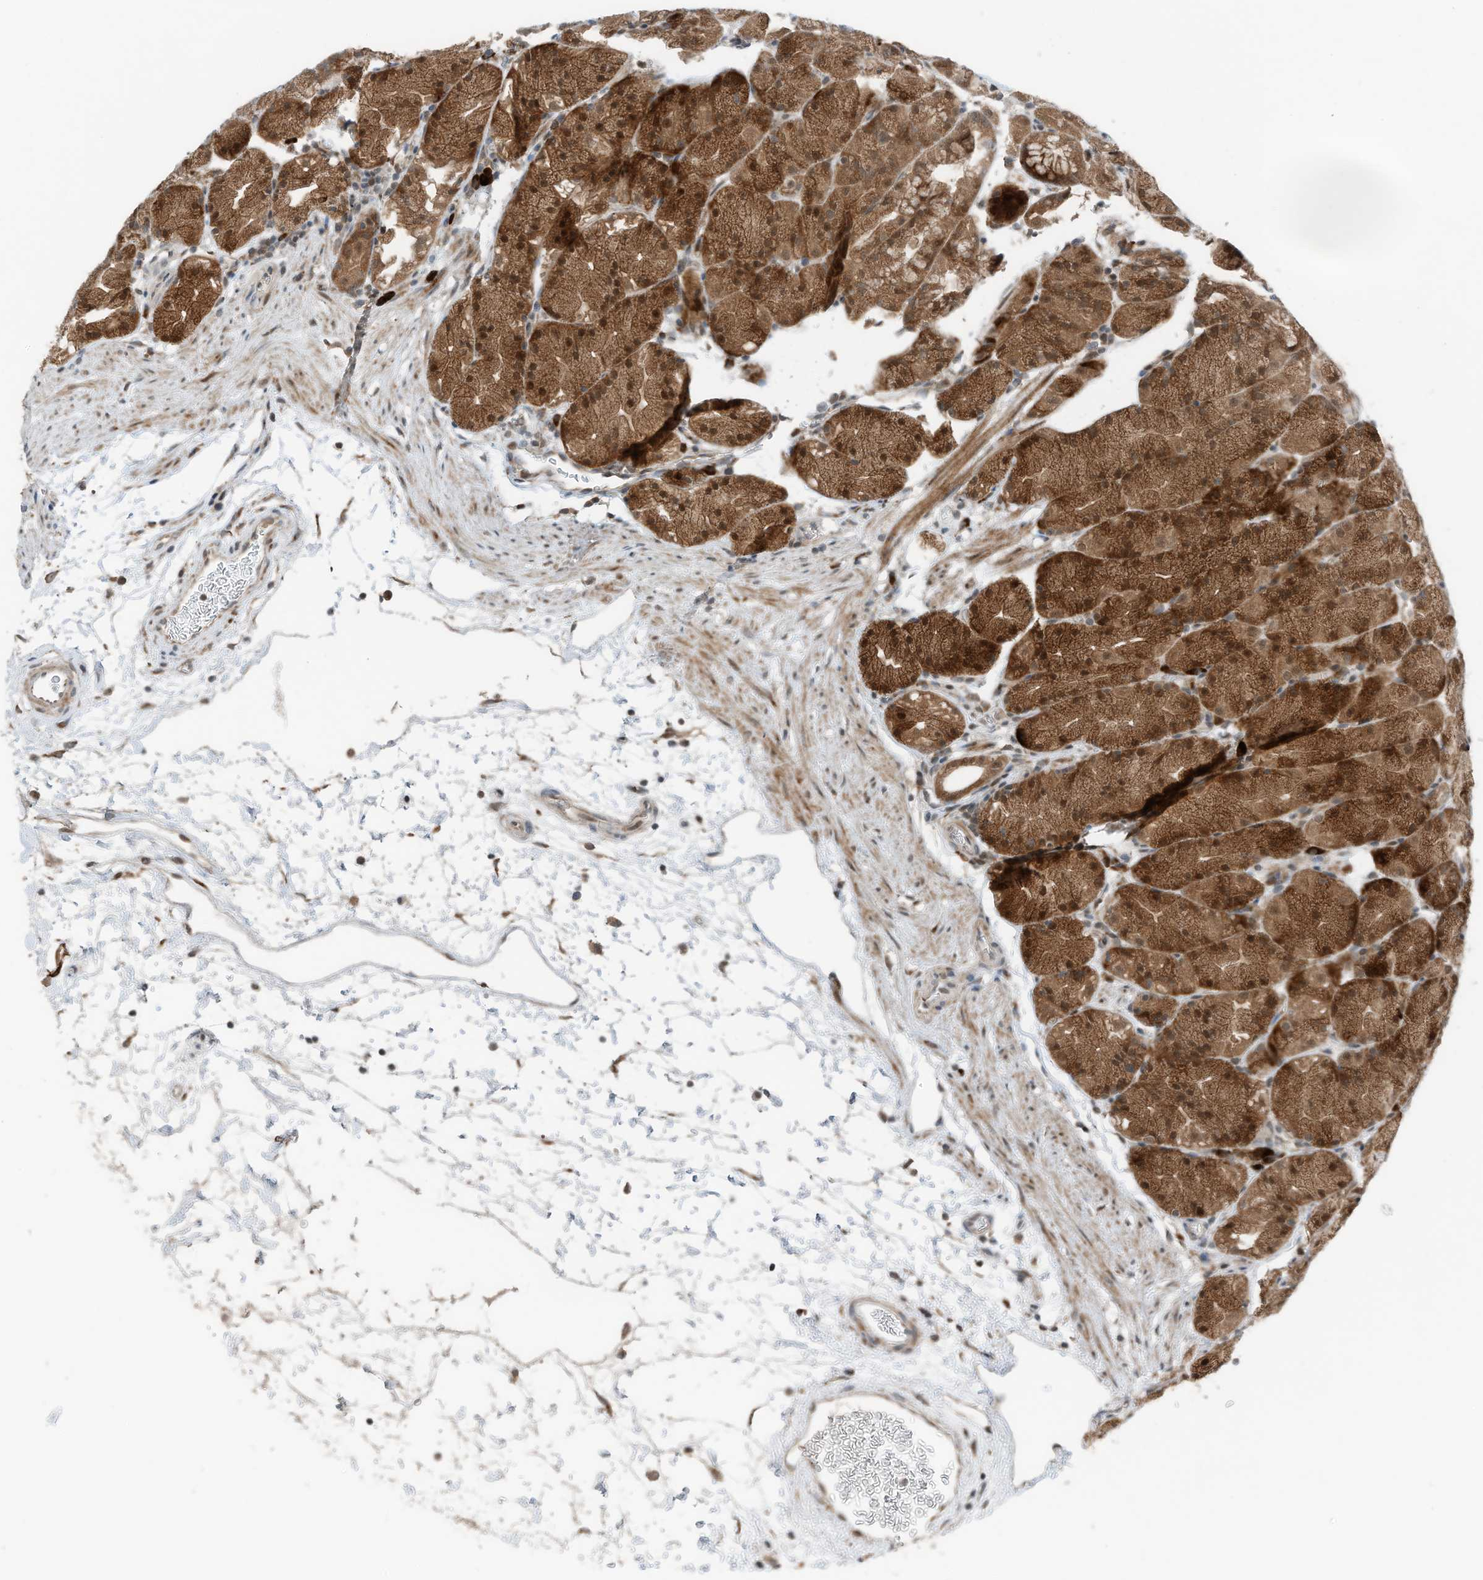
{"staining": {"intensity": "strong", "quantity": ">75%", "location": "cytoplasmic/membranous,nuclear"}, "tissue": "stomach", "cell_type": "Glandular cells", "image_type": "normal", "snomed": [{"axis": "morphology", "description": "Normal tissue, NOS"}, {"axis": "topography", "description": "Stomach, upper"}], "caption": "Stomach stained with DAB immunohistochemistry displays high levels of strong cytoplasmic/membranous,nuclear staining in approximately >75% of glandular cells. Nuclei are stained in blue.", "gene": "RMND1", "patient": {"sex": "male", "age": 48}}